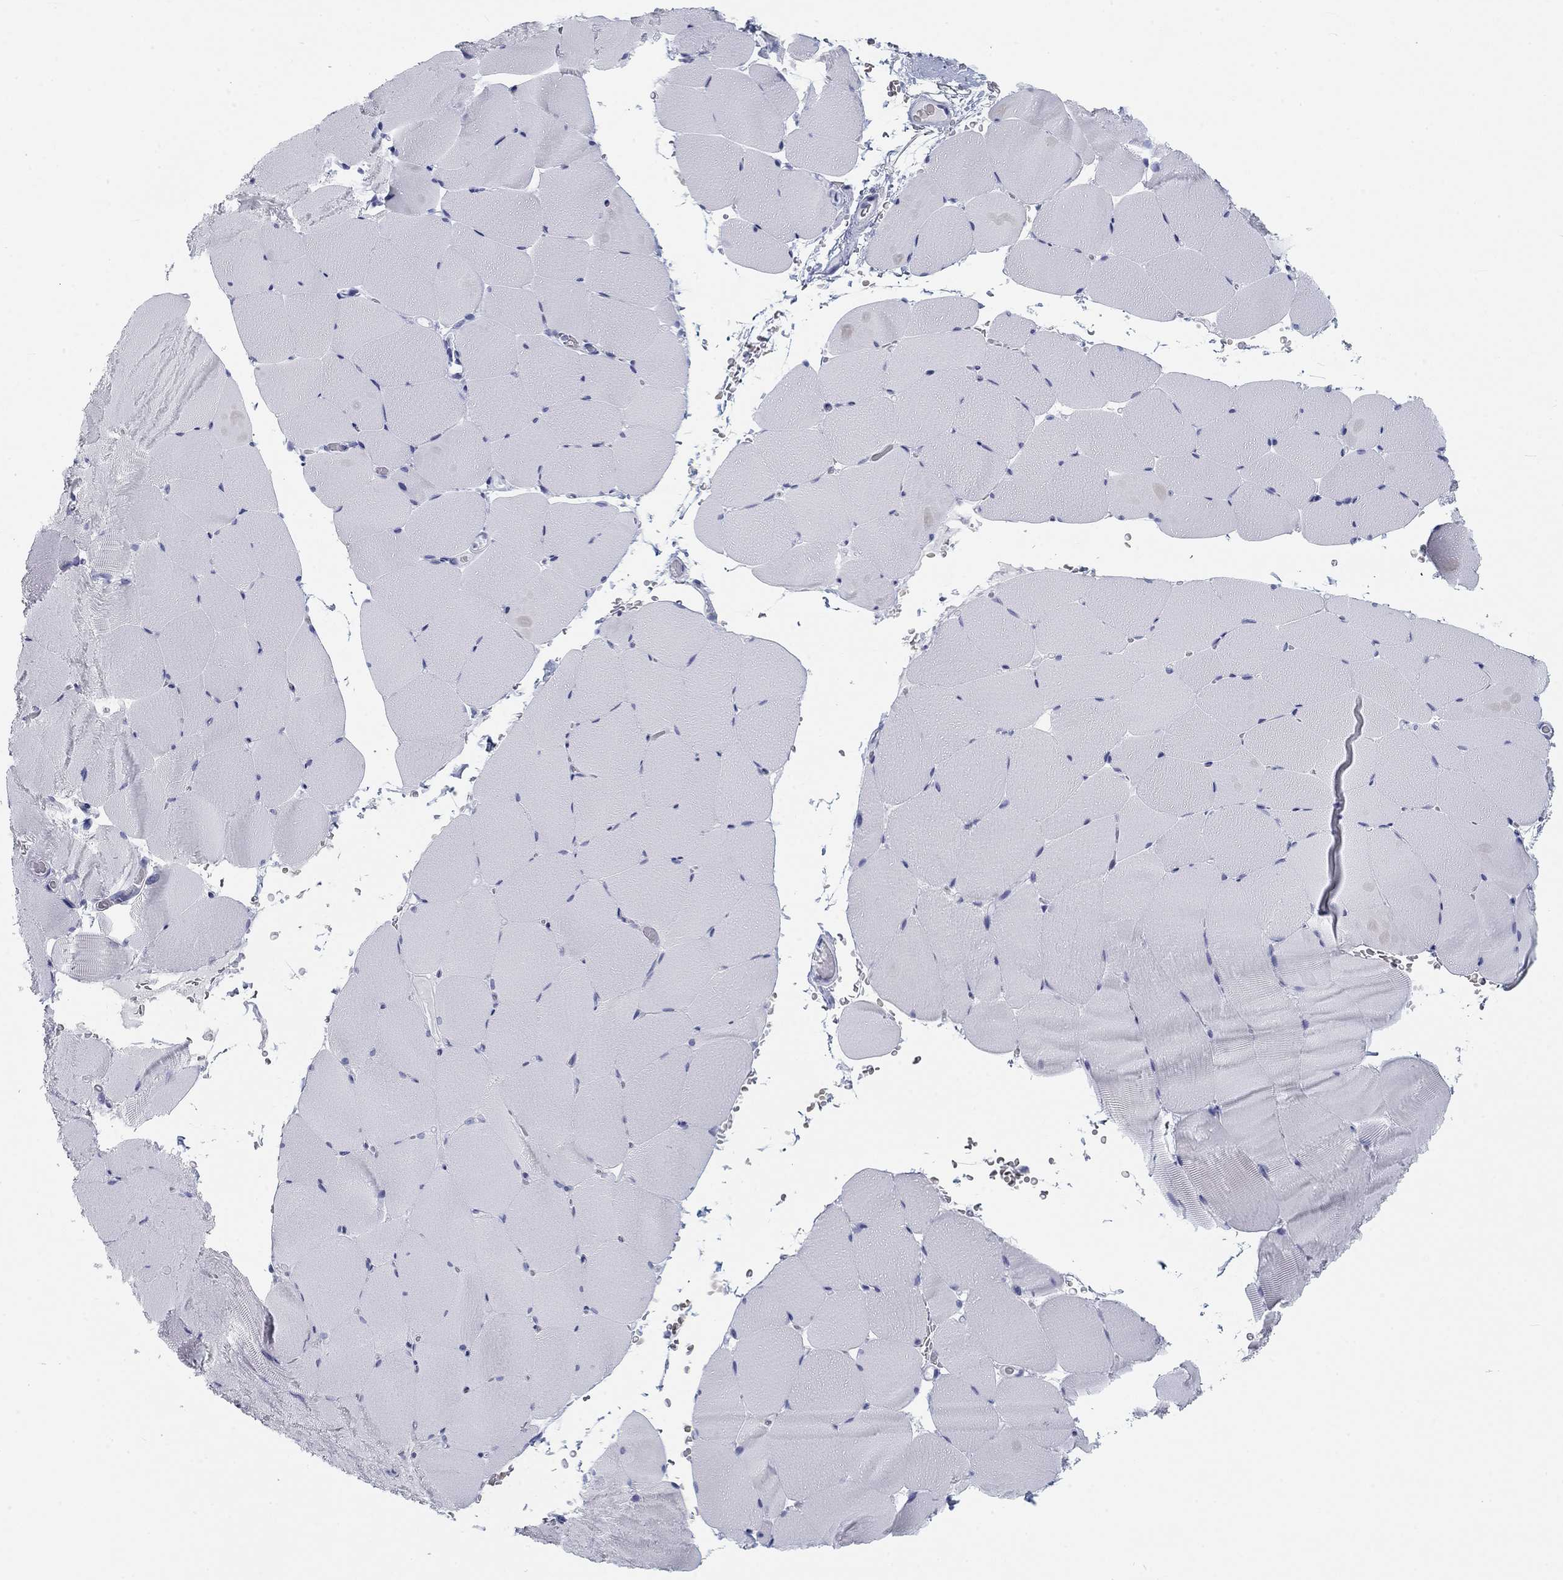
{"staining": {"intensity": "negative", "quantity": "none", "location": "none"}, "tissue": "skeletal muscle", "cell_type": "Myocytes", "image_type": "normal", "snomed": [{"axis": "morphology", "description": "Normal tissue, NOS"}, {"axis": "topography", "description": "Skeletal muscle"}], "caption": "There is no significant positivity in myocytes of skeletal muscle. Nuclei are stained in blue.", "gene": "CALB1", "patient": {"sex": "female", "age": 37}}